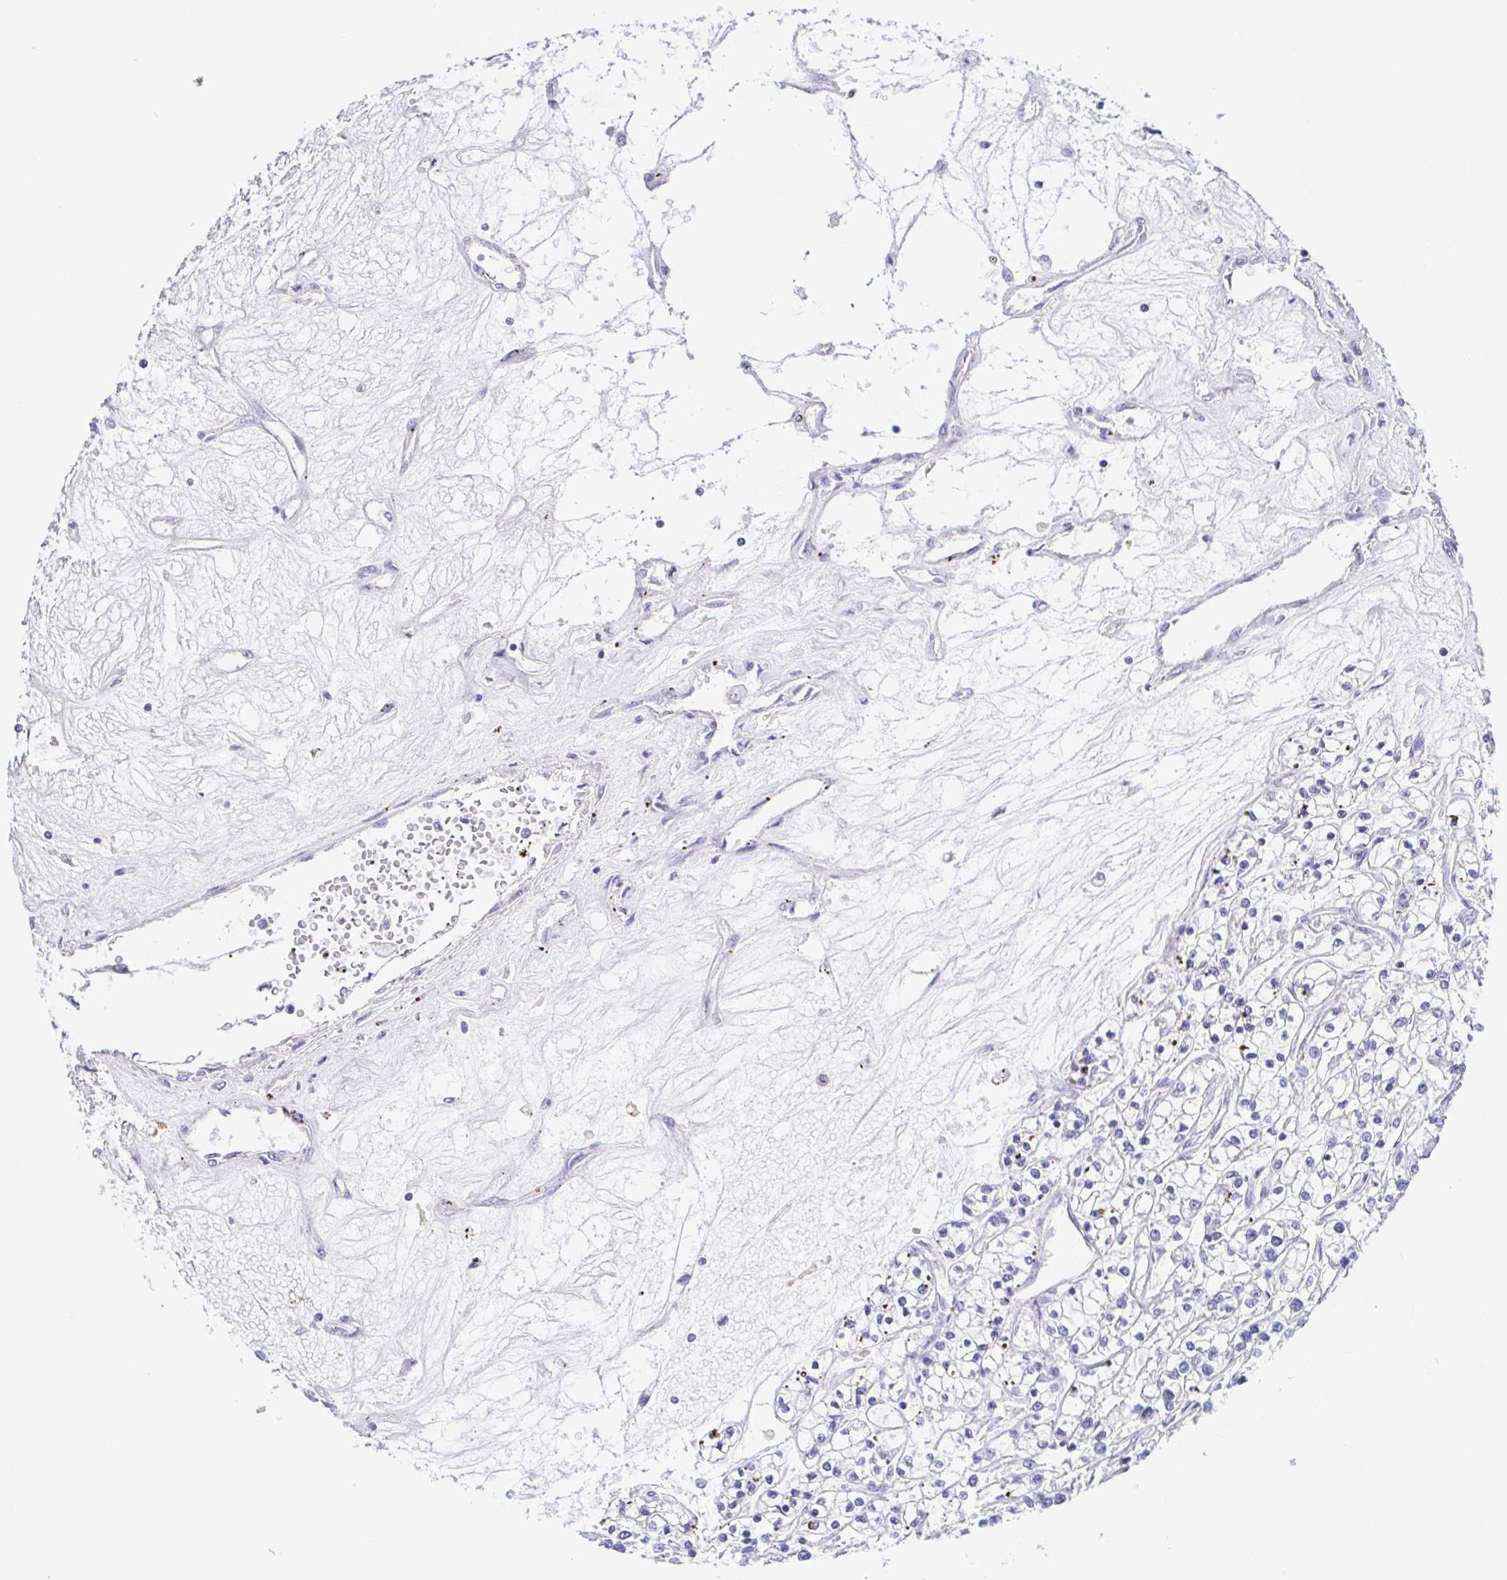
{"staining": {"intensity": "negative", "quantity": "none", "location": "none"}, "tissue": "renal cancer", "cell_type": "Tumor cells", "image_type": "cancer", "snomed": [{"axis": "morphology", "description": "Adenocarcinoma, NOS"}, {"axis": "topography", "description": "Kidney"}], "caption": "The image demonstrates no significant staining in tumor cells of renal cancer.", "gene": "GINM1", "patient": {"sex": "female", "age": 59}}